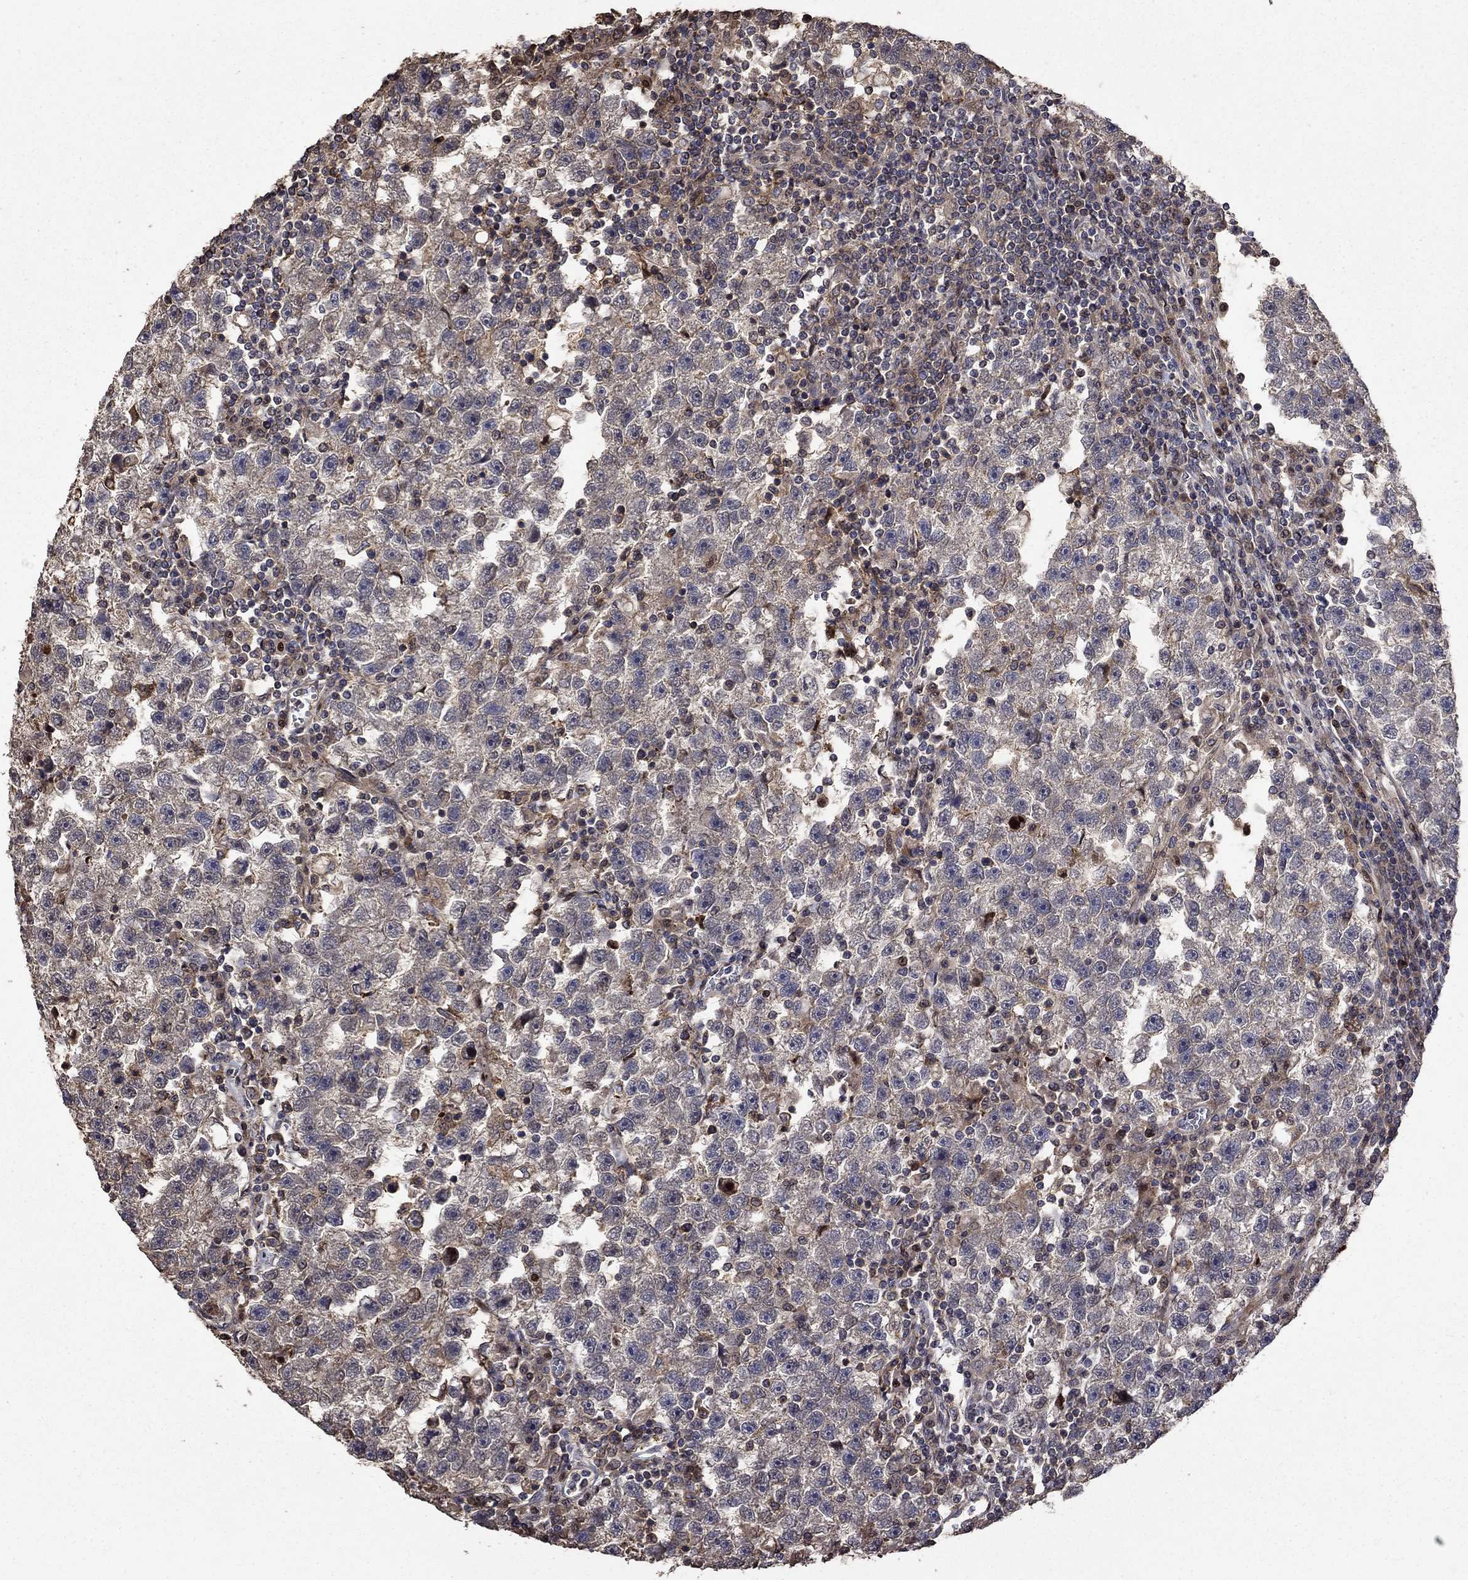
{"staining": {"intensity": "weak", "quantity": "<25%", "location": "cytoplasmic/membranous"}, "tissue": "testis cancer", "cell_type": "Tumor cells", "image_type": "cancer", "snomed": [{"axis": "morphology", "description": "Seminoma, NOS"}, {"axis": "topography", "description": "Testis"}], "caption": "An IHC image of testis seminoma is shown. There is no staining in tumor cells of testis seminoma. (DAB IHC visualized using brightfield microscopy, high magnification).", "gene": "DVL1", "patient": {"sex": "male", "age": 47}}